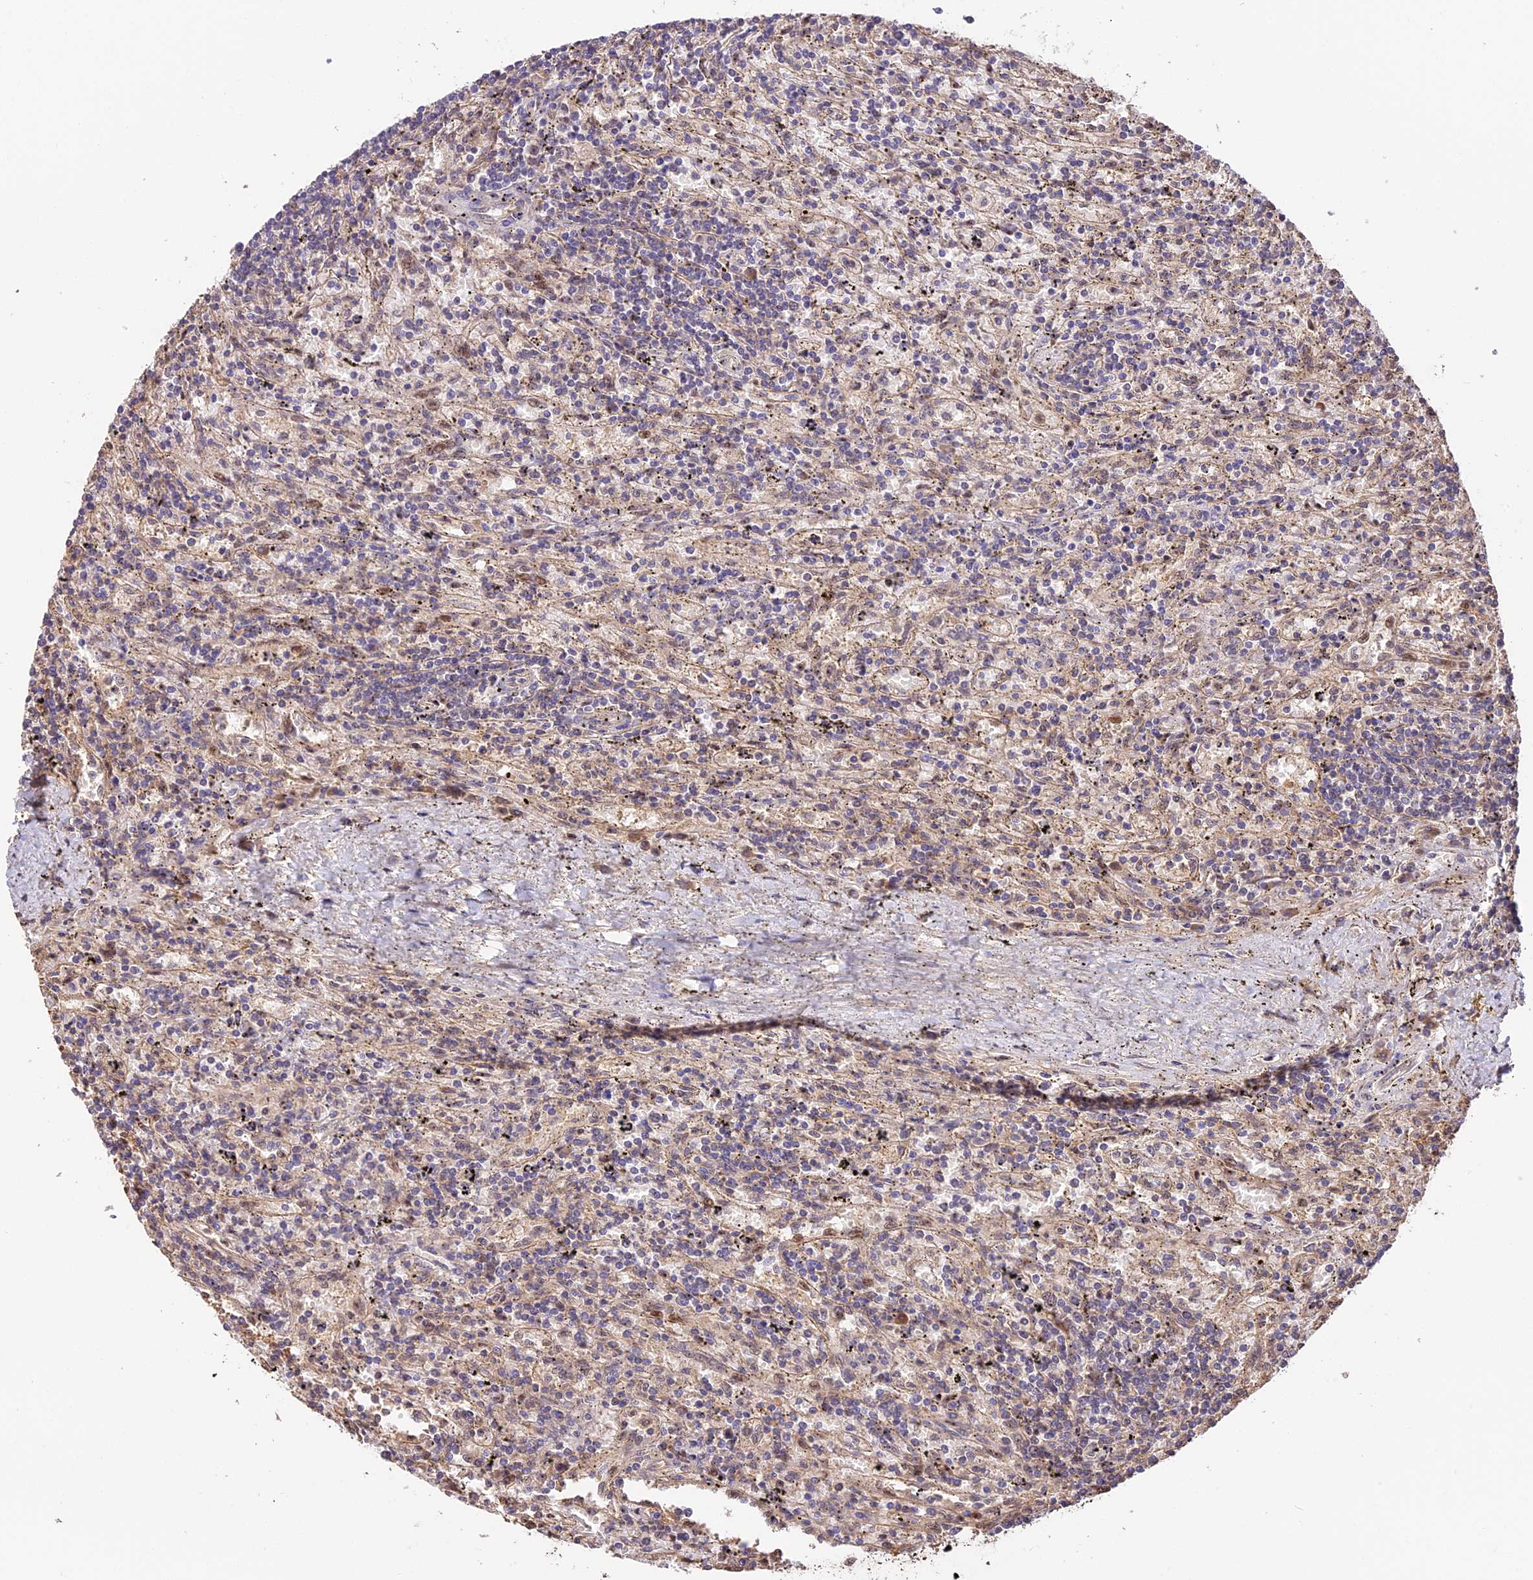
{"staining": {"intensity": "negative", "quantity": "none", "location": "none"}, "tissue": "lymphoma", "cell_type": "Tumor cells", "image_type": "cancer", "snomed": [{"axis": "morphology", "description": "Malignant lymphoma, non-Hodgkin's type, Low grade"}, {"axis": "topography", "description": "Spleen"}], "caption": "Immunohistochemistry photomicrograph of neoplastic tissue: malignant lymphoma, non-Hodgkin's type (low-grade) stained with DAB shows no significant protein expression in tumor cells. (Stains: DAB (3,3'-diaminobenzidine) IHC with hematoxylin counter stain, Microscopy: brightfield microscopy at high magnification).", "gene": "PPP1R37", "patient": {"sex": "male", "age": 76}}